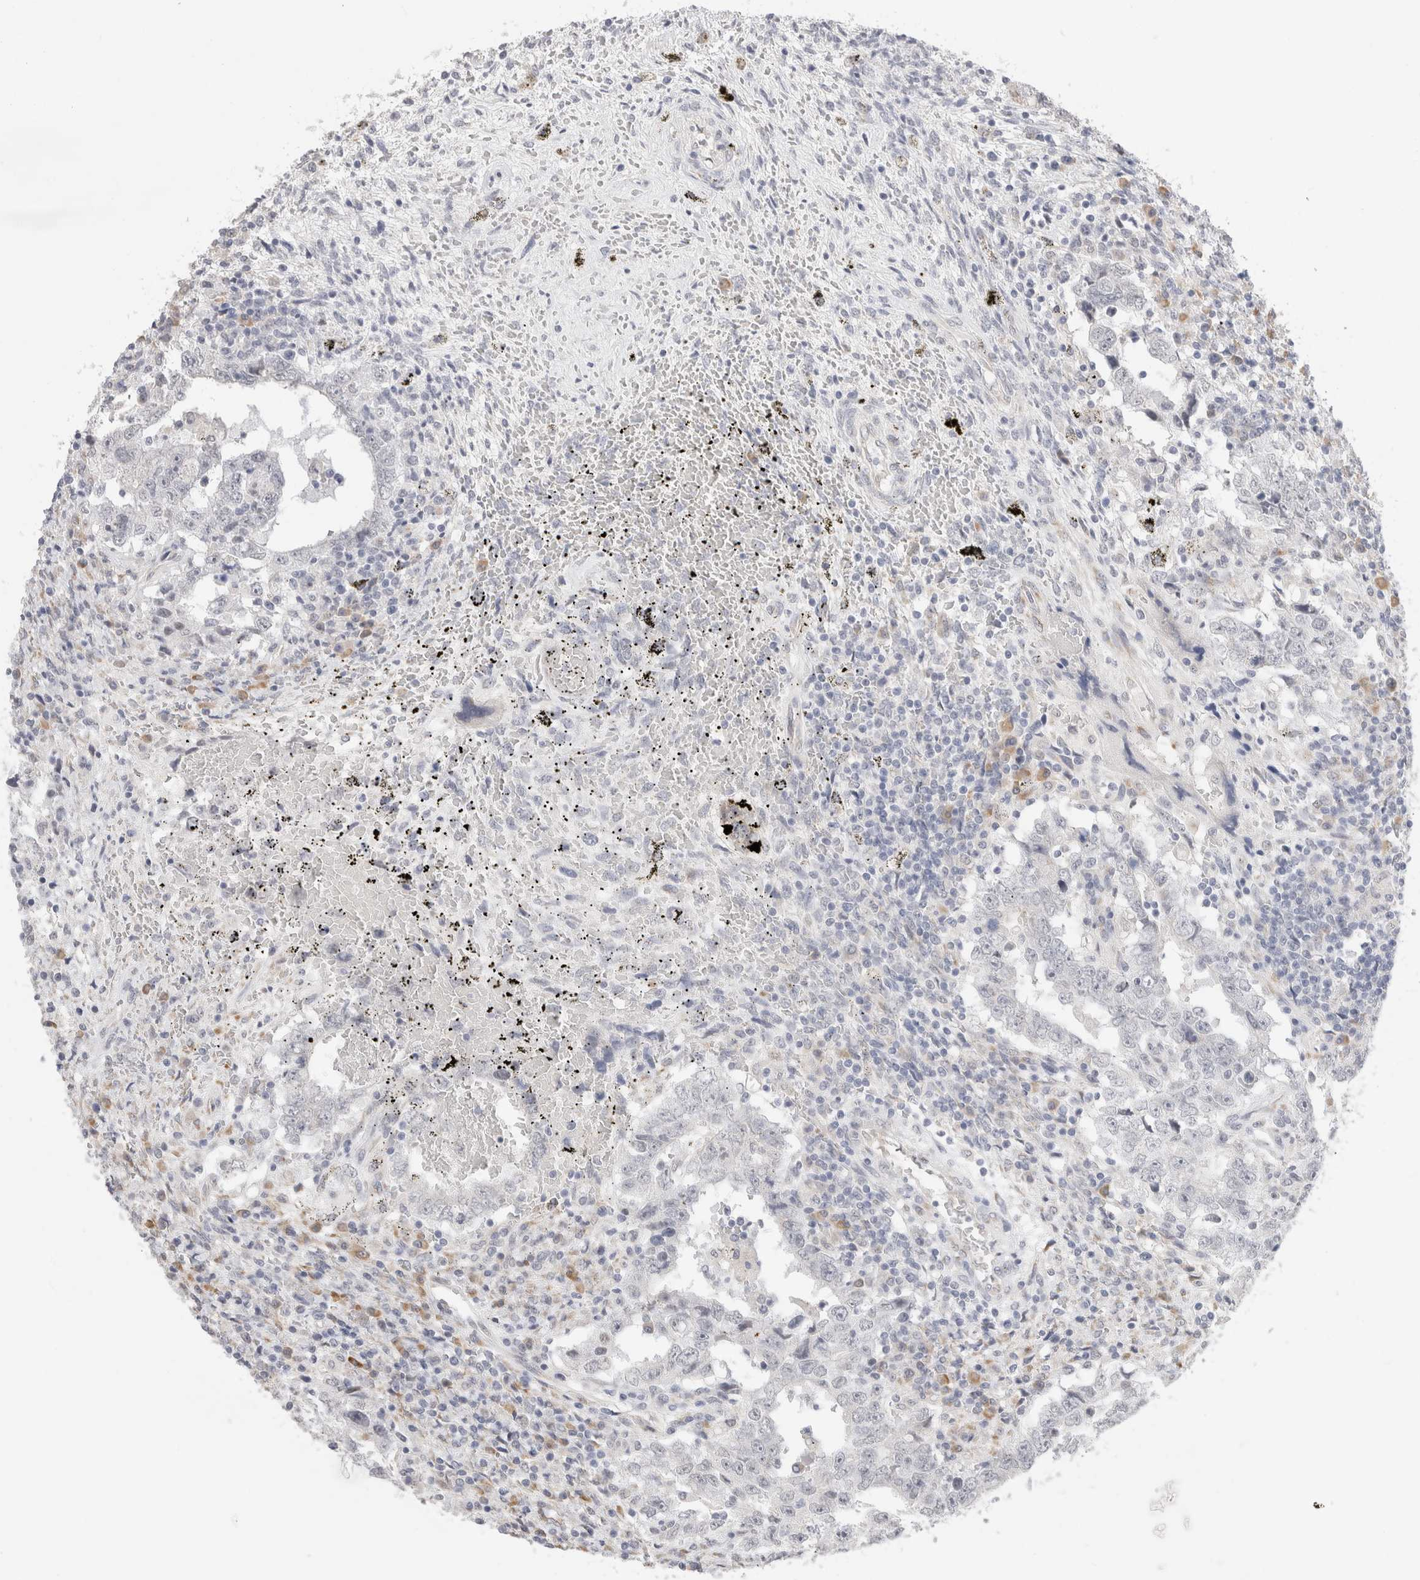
{"staining": {"intensity": "negative", "quantity": "none", "location": "none"}, "tissue": "testis cancer", "cell_type": "Tumor cells", "image_type": "cancer", "snomed": [{"axis": "morphology", "description": "Carcinoma, Embryonal, NOS"}, {"axis": "topography", "description": "Testis"}], "caption": "Immunohistochemical staining of human embryonal carcinoma (testis) exhibits no significant positivity in tumor cells. Brightfield microscopy of immunohistochemistry (IHC) stained with DAB (3,3'-diaminobenzidine) (brown) and hematoxylin (blue), captured at high magnification.", "gene": "HDLBP", "patient": {"sex": "male", "age": 26}}